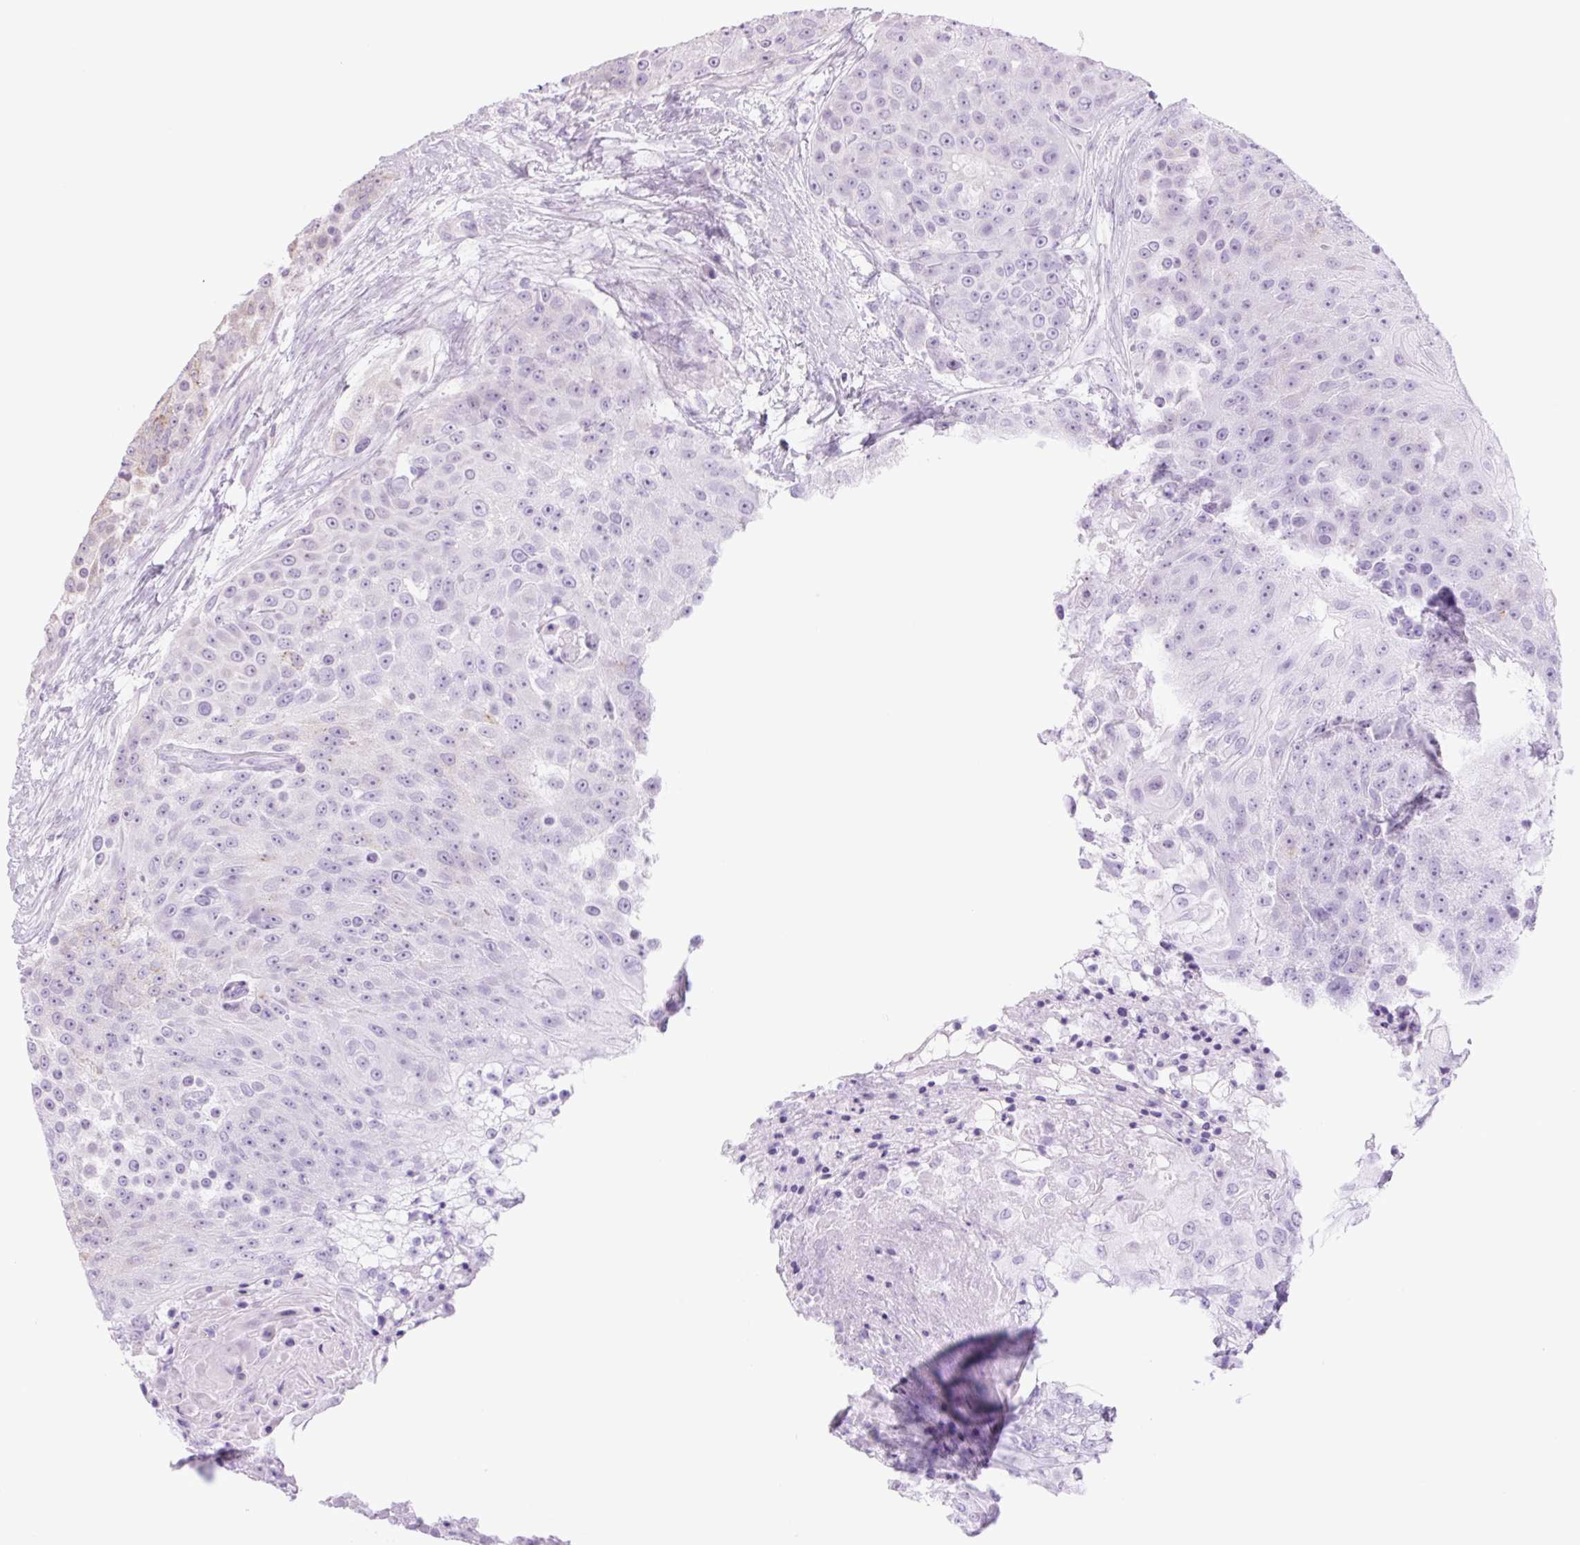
{"staining": {"intensity": "negative", "quantity": "none", "location": "none"}, "tissue": "urothelial cancer", "cell_type": "Tumor cells", "image_type": "cancer", "snomed": [{"axis": "morphology", "description": "Urothelial carcinoma, High grade"}, {"axis": "topography", "description": "Urinary bladder"}], "caption": "Immunohistochemical staining of human high-grade urothelial carcinoma demonstrates no significant positivity in tumor cells.", "gene": "PLA2G4A", "patient": {"sex": "female", "age": 63}}